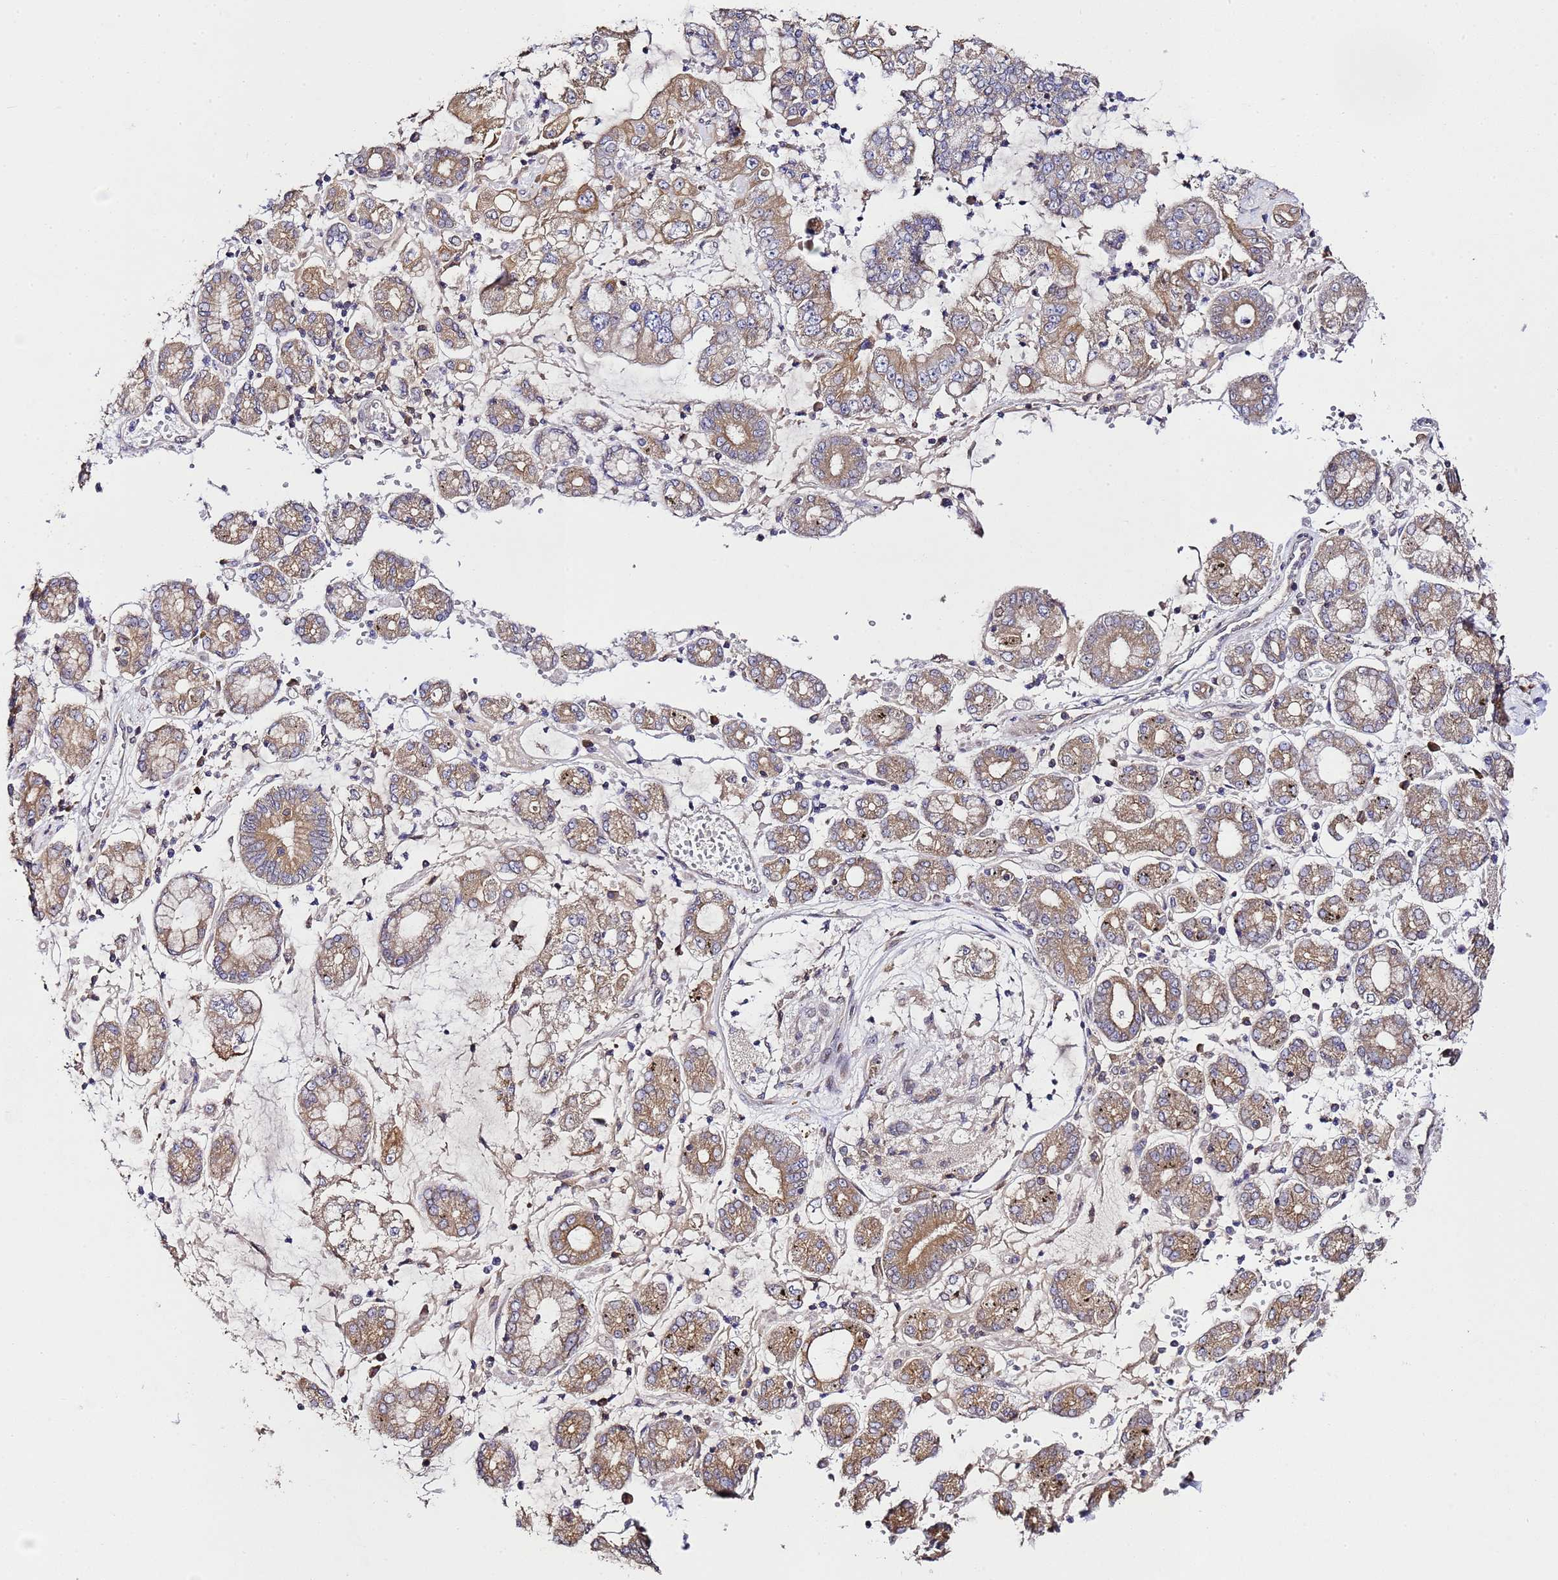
{"staining": {"intensity": "moderate", "quantity": ">75%", "location": "cytoplasmic/membranous"}, "tissue": "stomach cancer", "cell_type": "Tumor cells", "image_type": "cancer", "snomed": [{"axis": "morphology", "description": "Adenocarcinoma, NOS"}, {"axis": "topography", "description": "Stomach"}], "caption": "IHC photomicrograph of neoplastic tissue: stomach cancer (adenocarcinoma) stained using immunohistochemistry (IHC) exhibits medium levels of moderate protein expression localized specifically in the cytoplasmic/membranous of tumor cells, appearing as a cytoplasmic/membranous brown color.", "gene": "ALG3", "patient": {"sex": "male", "age": 76}}